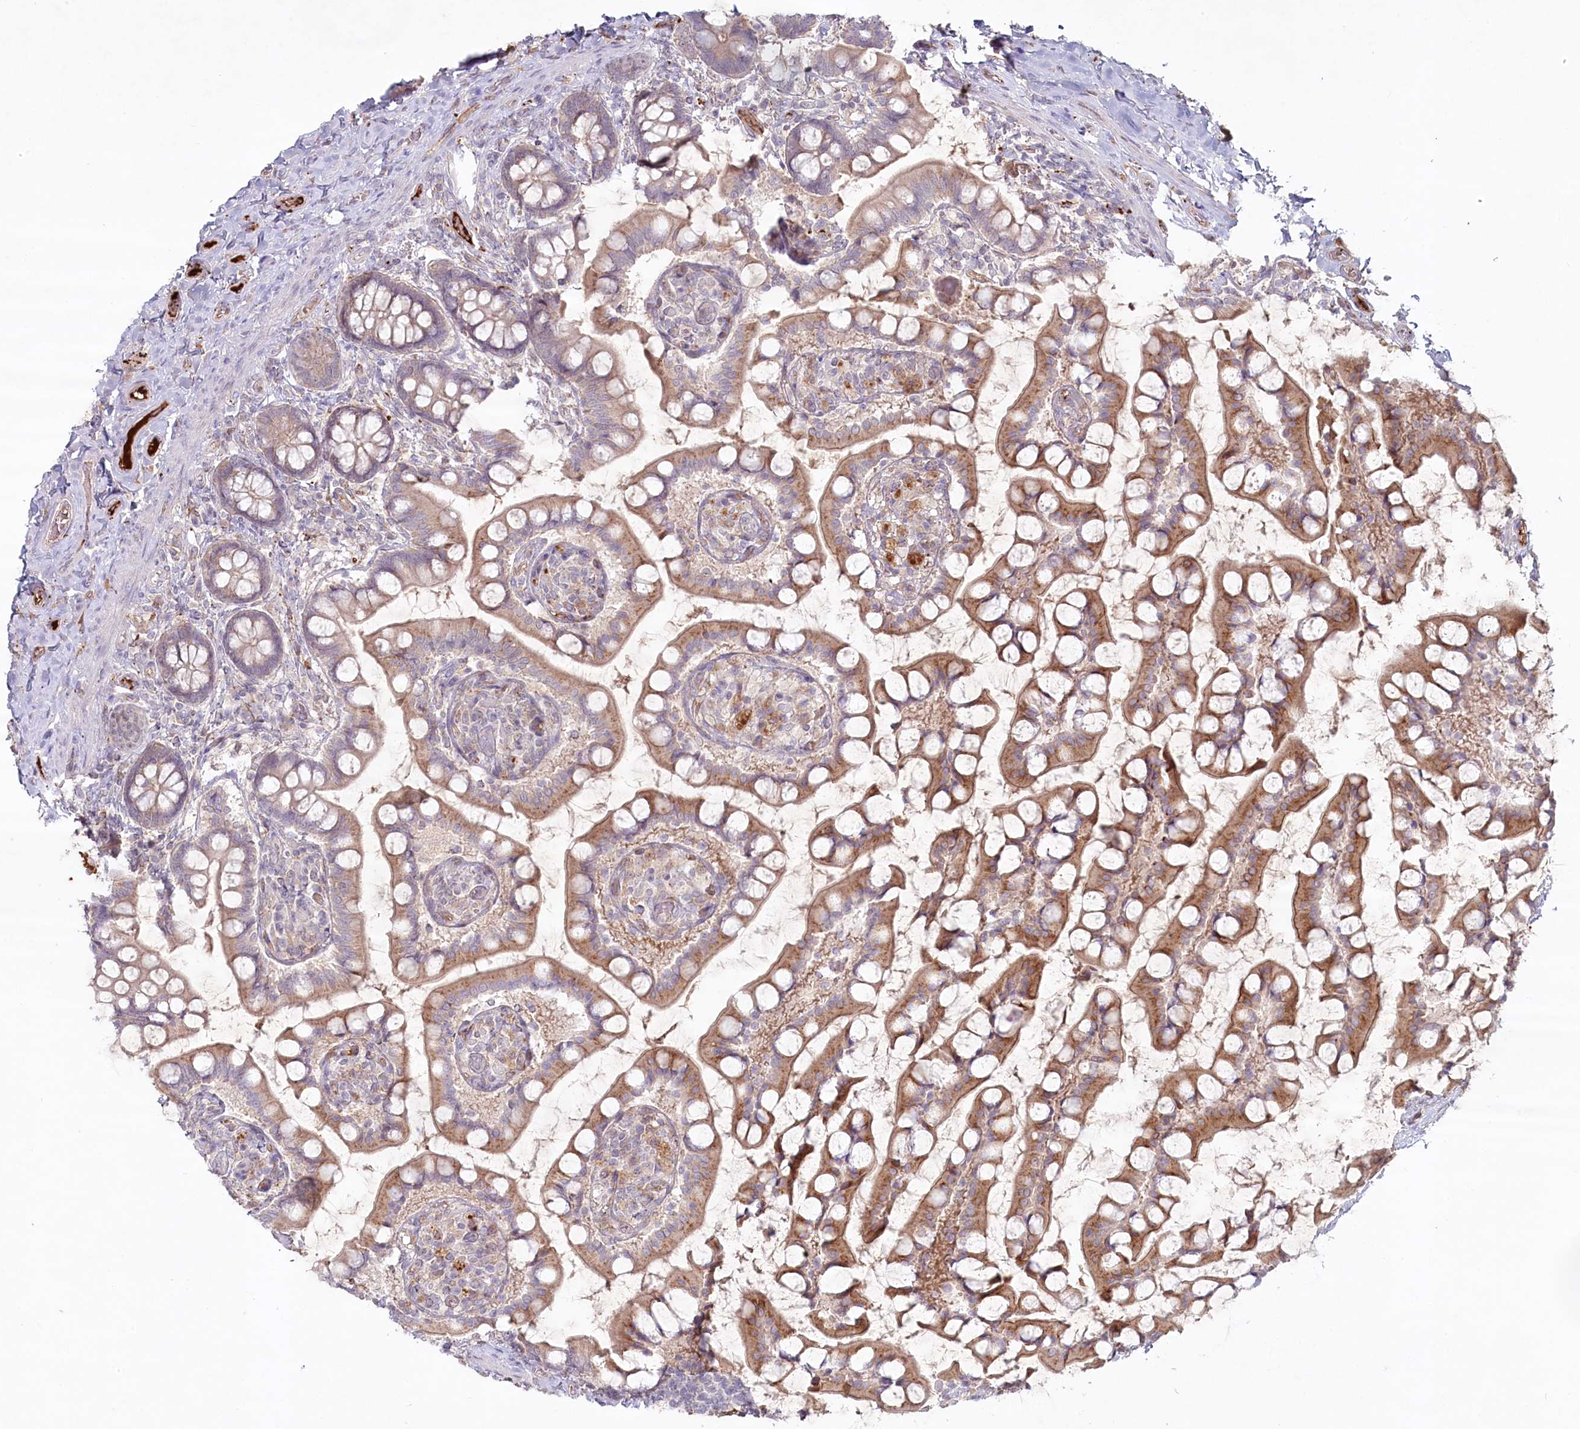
{"staining": {"intensity": "moderate", "quantity": ">75%", "location": "cytoplasmic/membranous"}, "tissue": "small intestine", "cell_type": "Glandular cells", "image_type": "normal", "snomed": [{"axis": "morphology", "description": "Normal tissue, NOS"}, {"axis": "topography", "description": "Small intestine"}], "caption": "Small intestine stained with DAB IHC reveals medium levels of moderate cytoplasmic/membranous expression in about >75% of glandular cells.", "gene": "PSAPL1", "patient": {"sex": "male", "age": 52}}